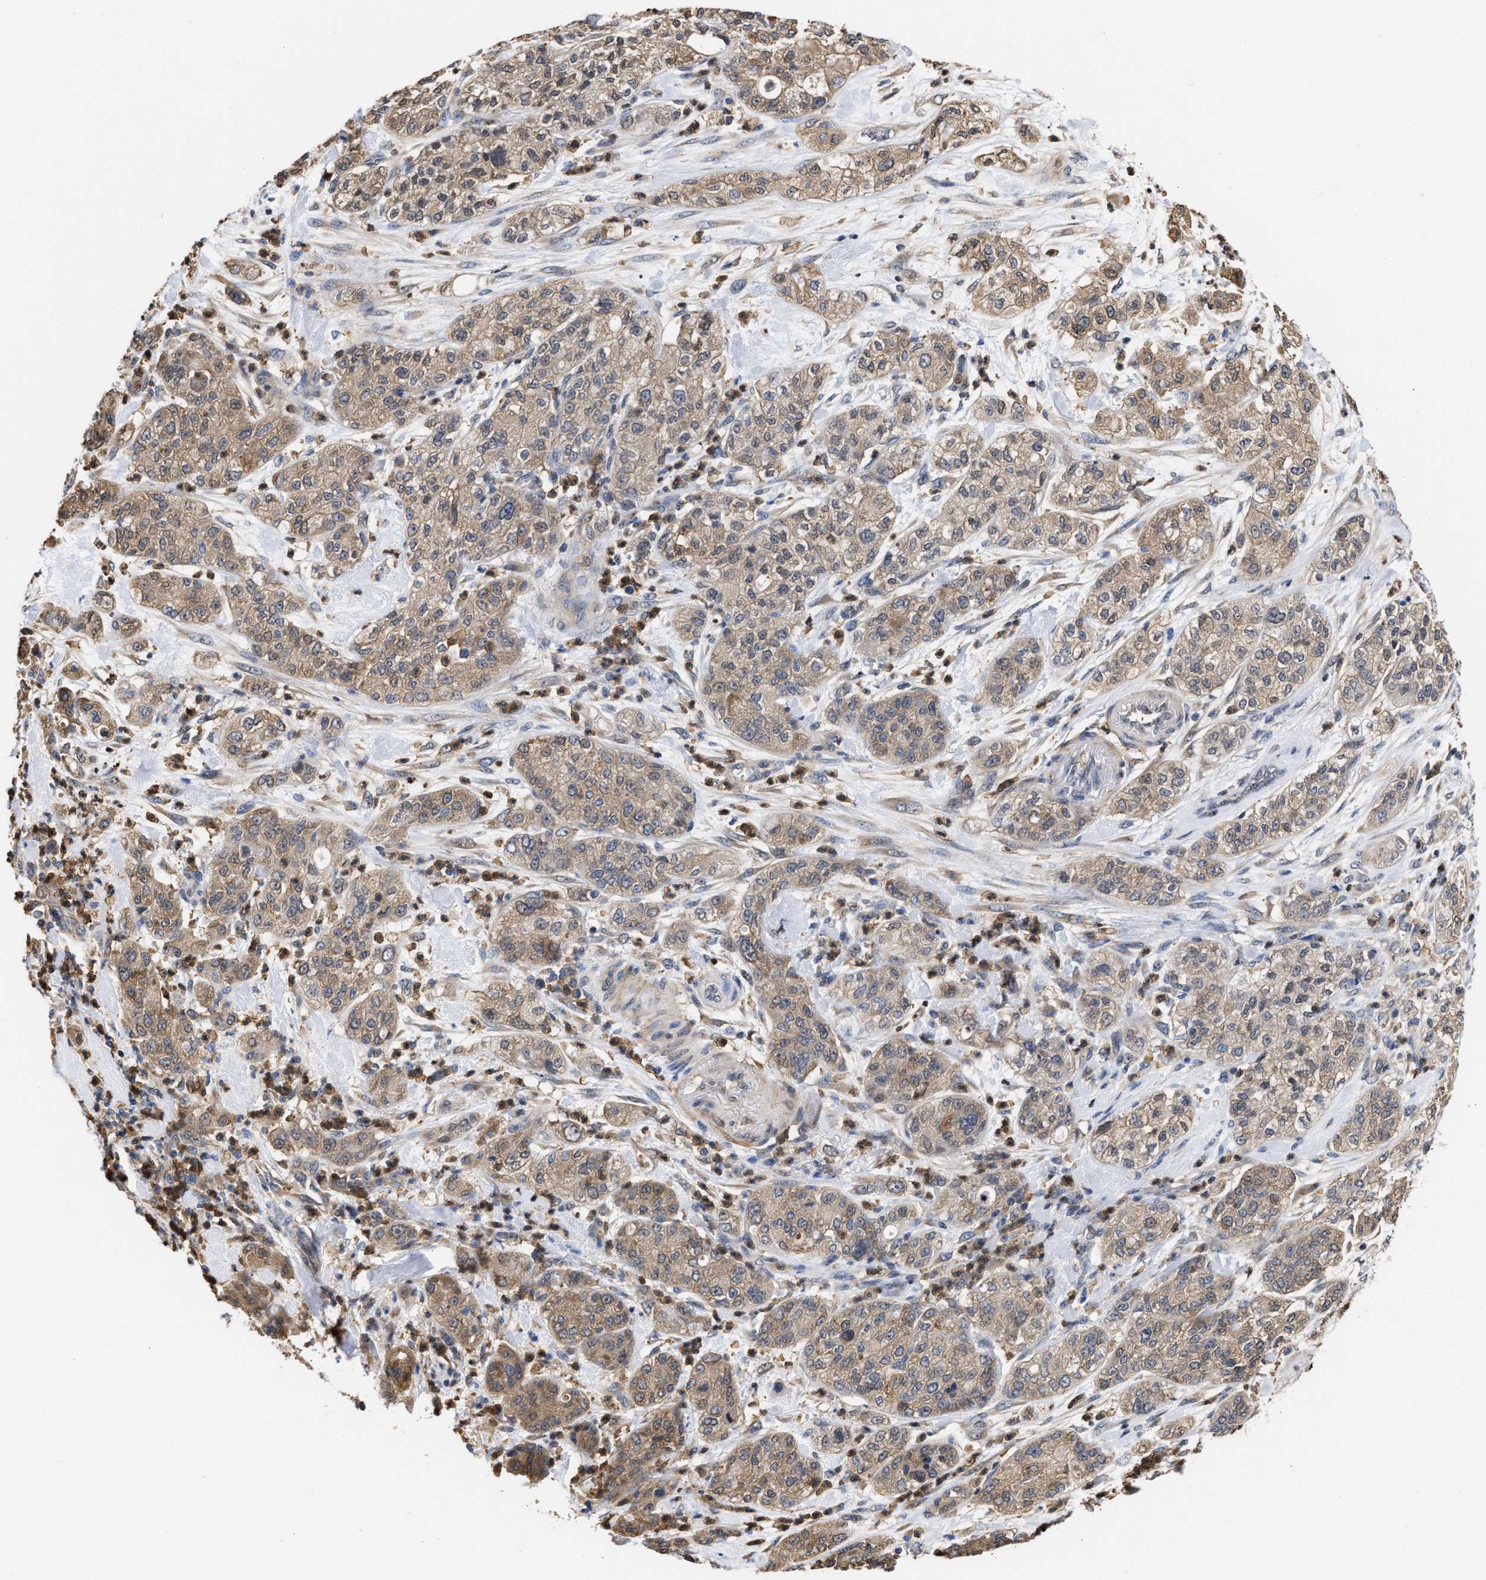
{"staining": {"intensity": "moderate", "quantity": ">75%", "location": "cytoplasmic/membranous"}, "tissue": "pancreatic cancer", "cell_type": "Tumor cells", "image_type": "cancer", "snomed": [{"axis": "morphology", "description": "Adenocarcinoma, NOS"}, {"axis": "topography", "description": "Pancreas"}], "caption": "There is medium levels of moderate cytoplasmic/membranous positivity in tumor cells of pancreatic adenocarcinoma, as demonstrated by immunohistochemical staining (brown color).", "gene": "KLHDC1", "patient": {"sex": "female", "age": 78}}